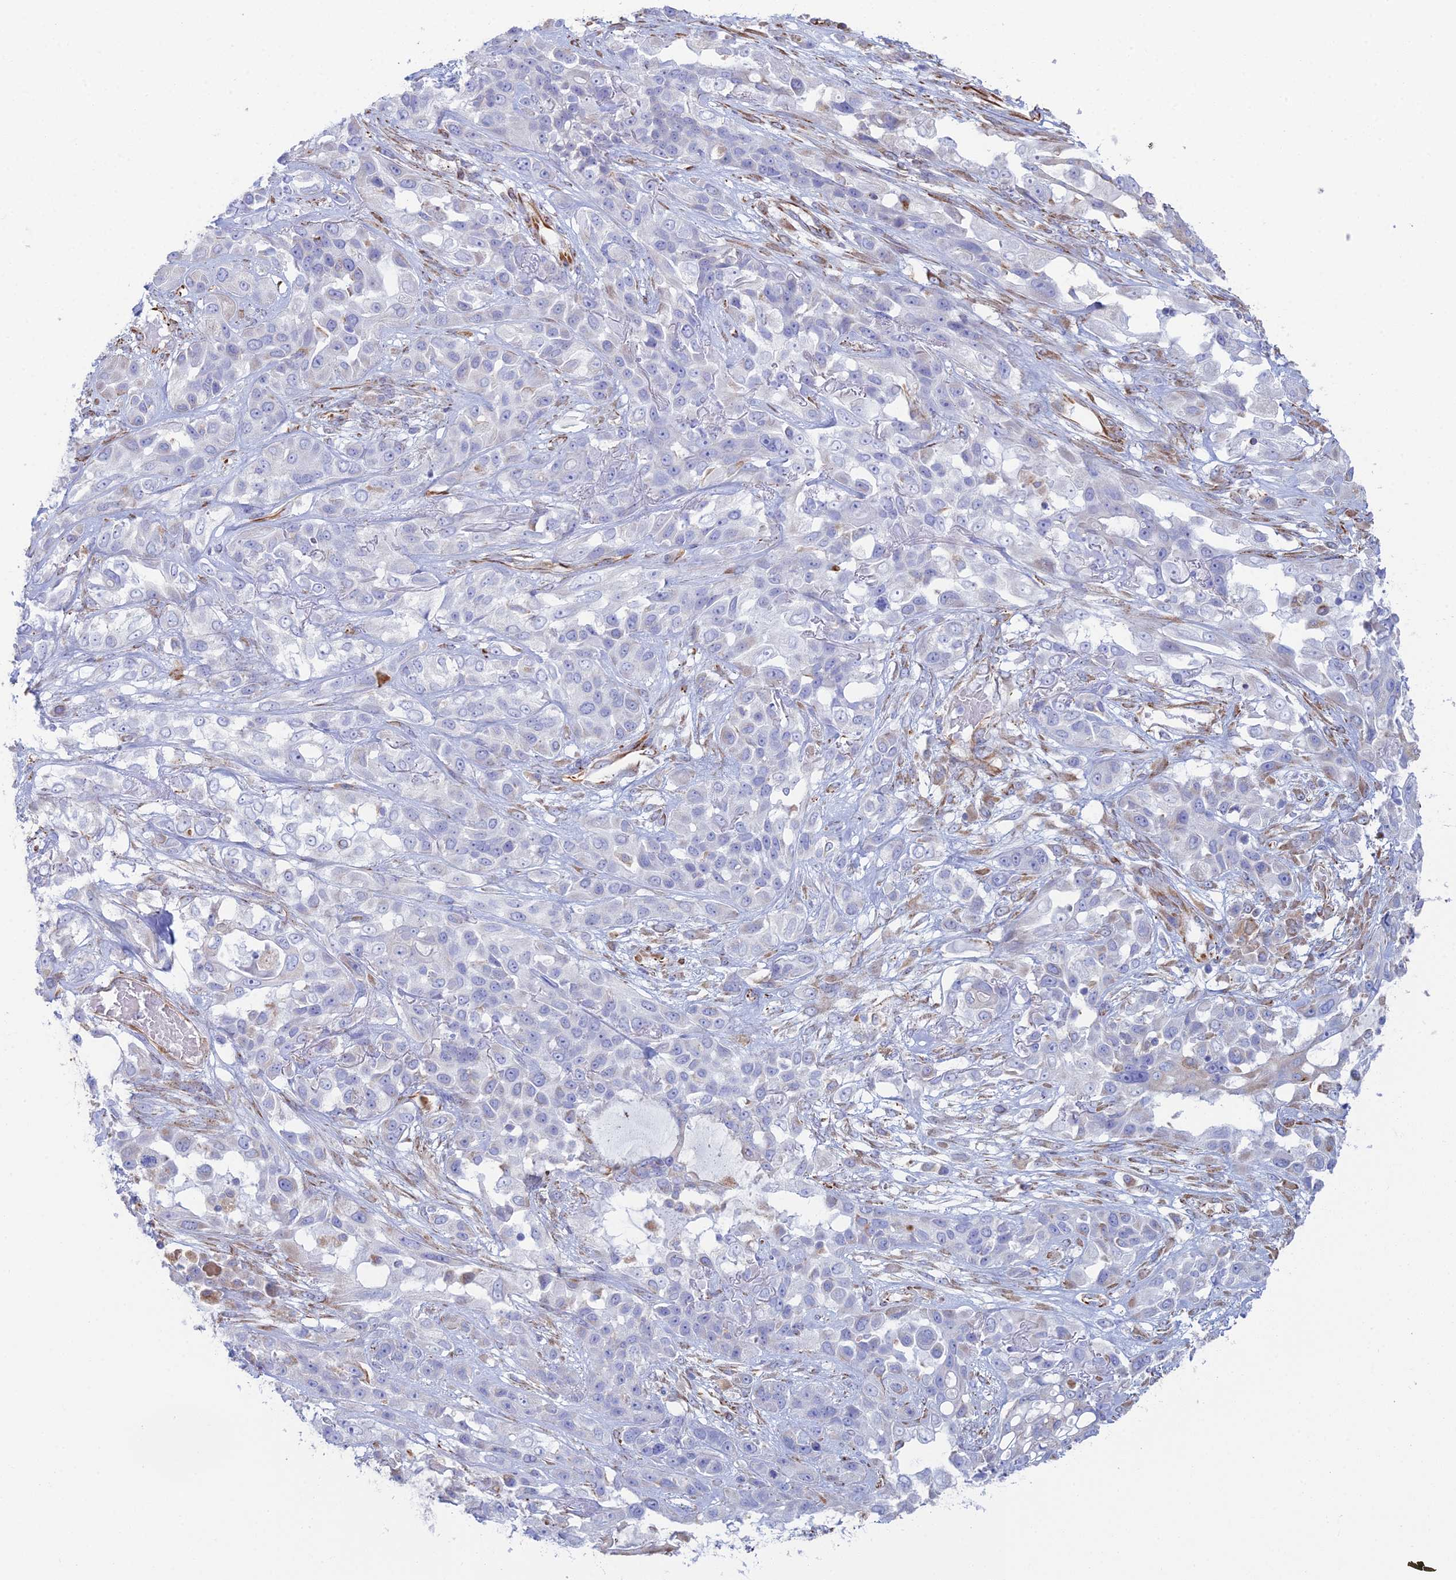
{"staining": {"intensity": "negative", "quantity": "none", "location": "none"}, "tissue": "lung cancer", "cell_type": "Tumor cells", "image_type": "cancer", "snomed": [{"axis": "morphology", "description": "Squamous cell carcinoma, NOS"}, {"axis": "topography", "description": "Lung"}], "caption": "A histopathology image of human lung squamous cell carcinoma is negative for staining in tumor cells.", "gene": "CLVS2", "patient": {"sex": "female", "age": 70}}